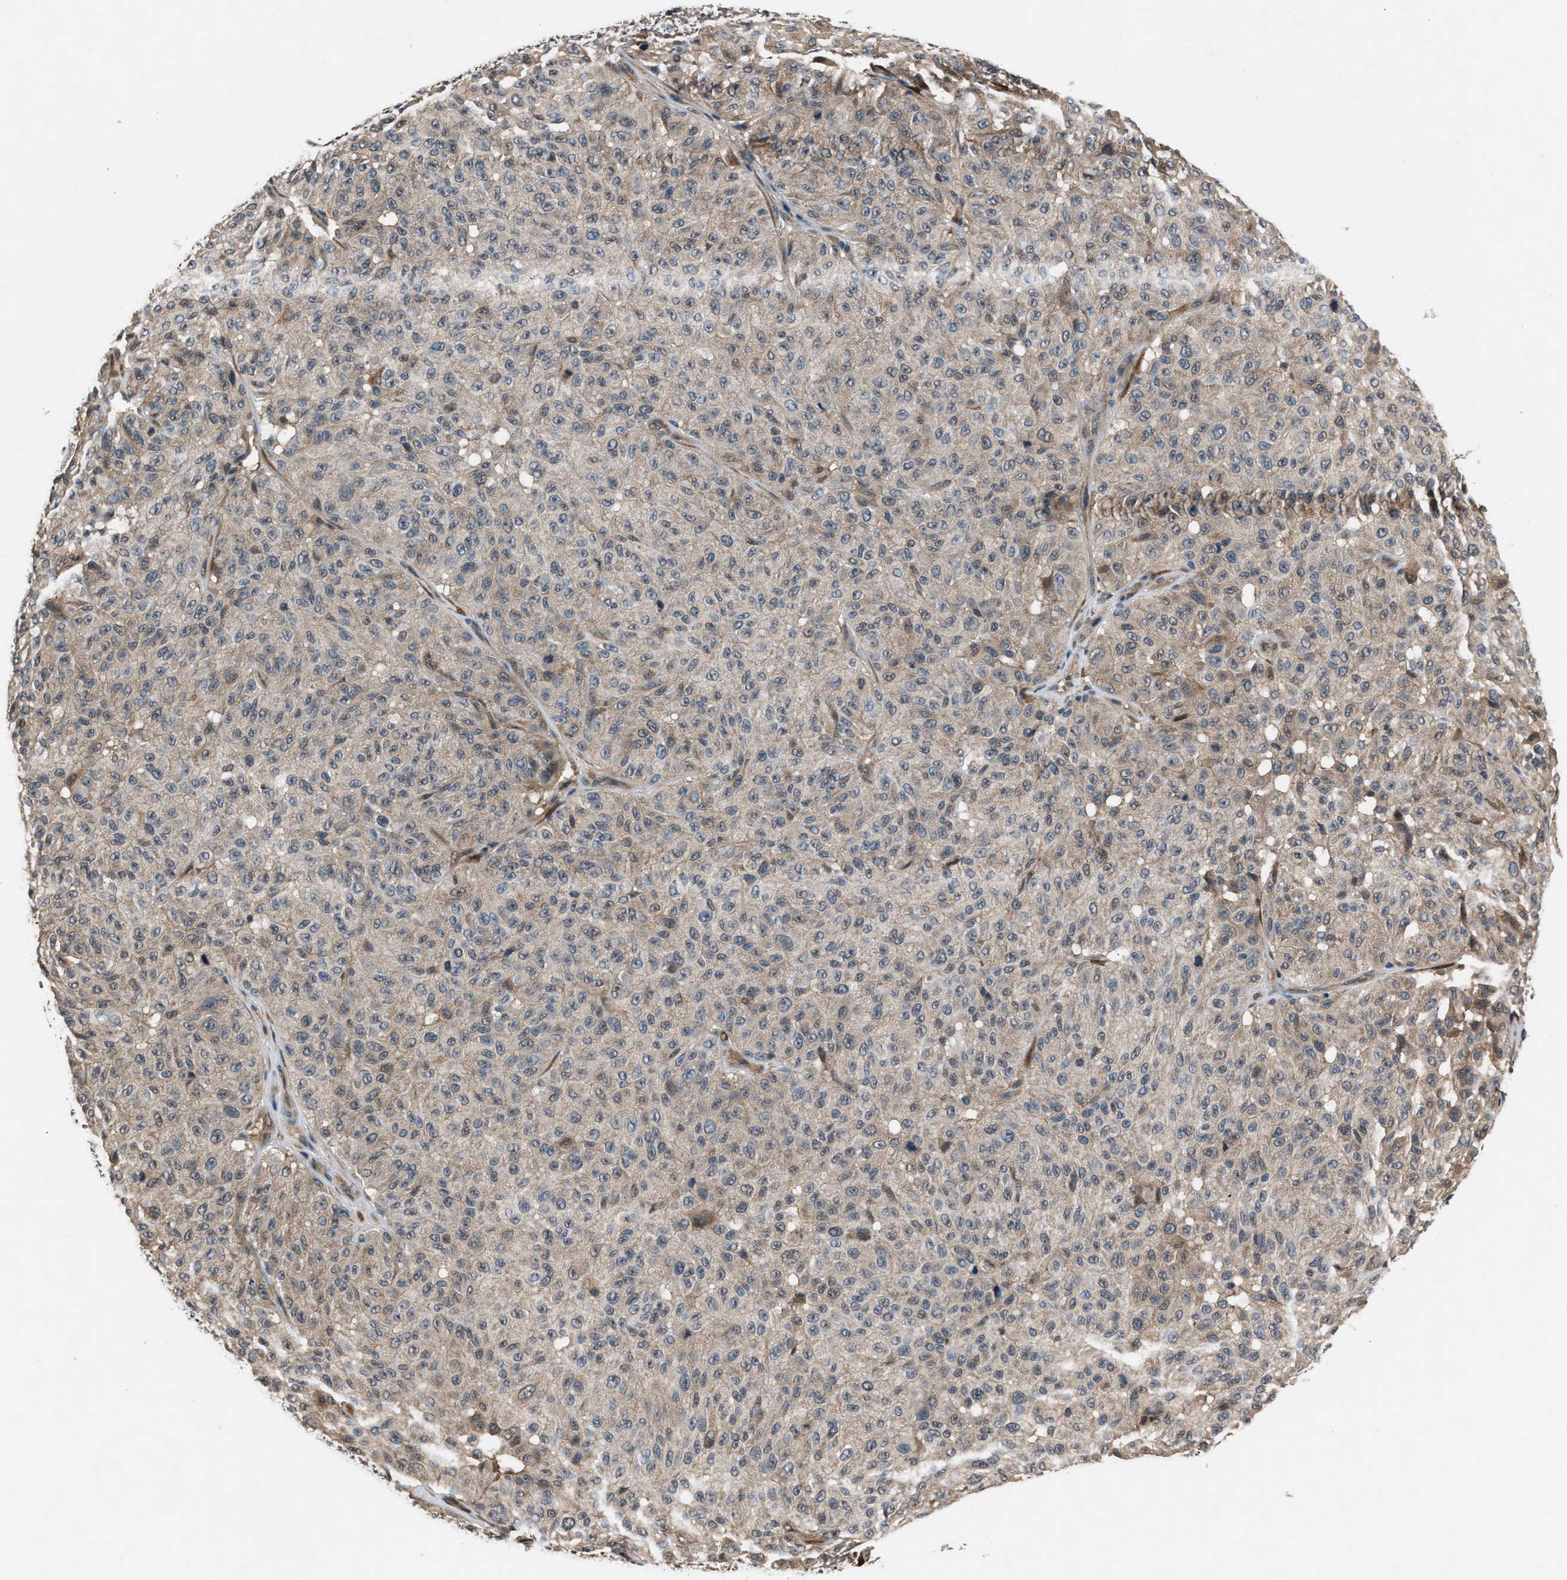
{"staining": {"intensity": "weak", "quantity": ">75%", "location": "cytoplasmic/membranous"}, "tissue": "melanoma", "cell_type": "Tumor cells", "image_type": "cancer", "snomed": [{"axis": "morphology", "description": "Malignant melanoma, NOS"}, {"axis": "topography", "description": "Skin"}], "caption": "Protein analysis of melanoma tissue shows weak cytoplasmic/membranous staining in about >75% of tumor cells.", "gene": "TP53I3", "patient": {"sex": "female", "age": 46}}